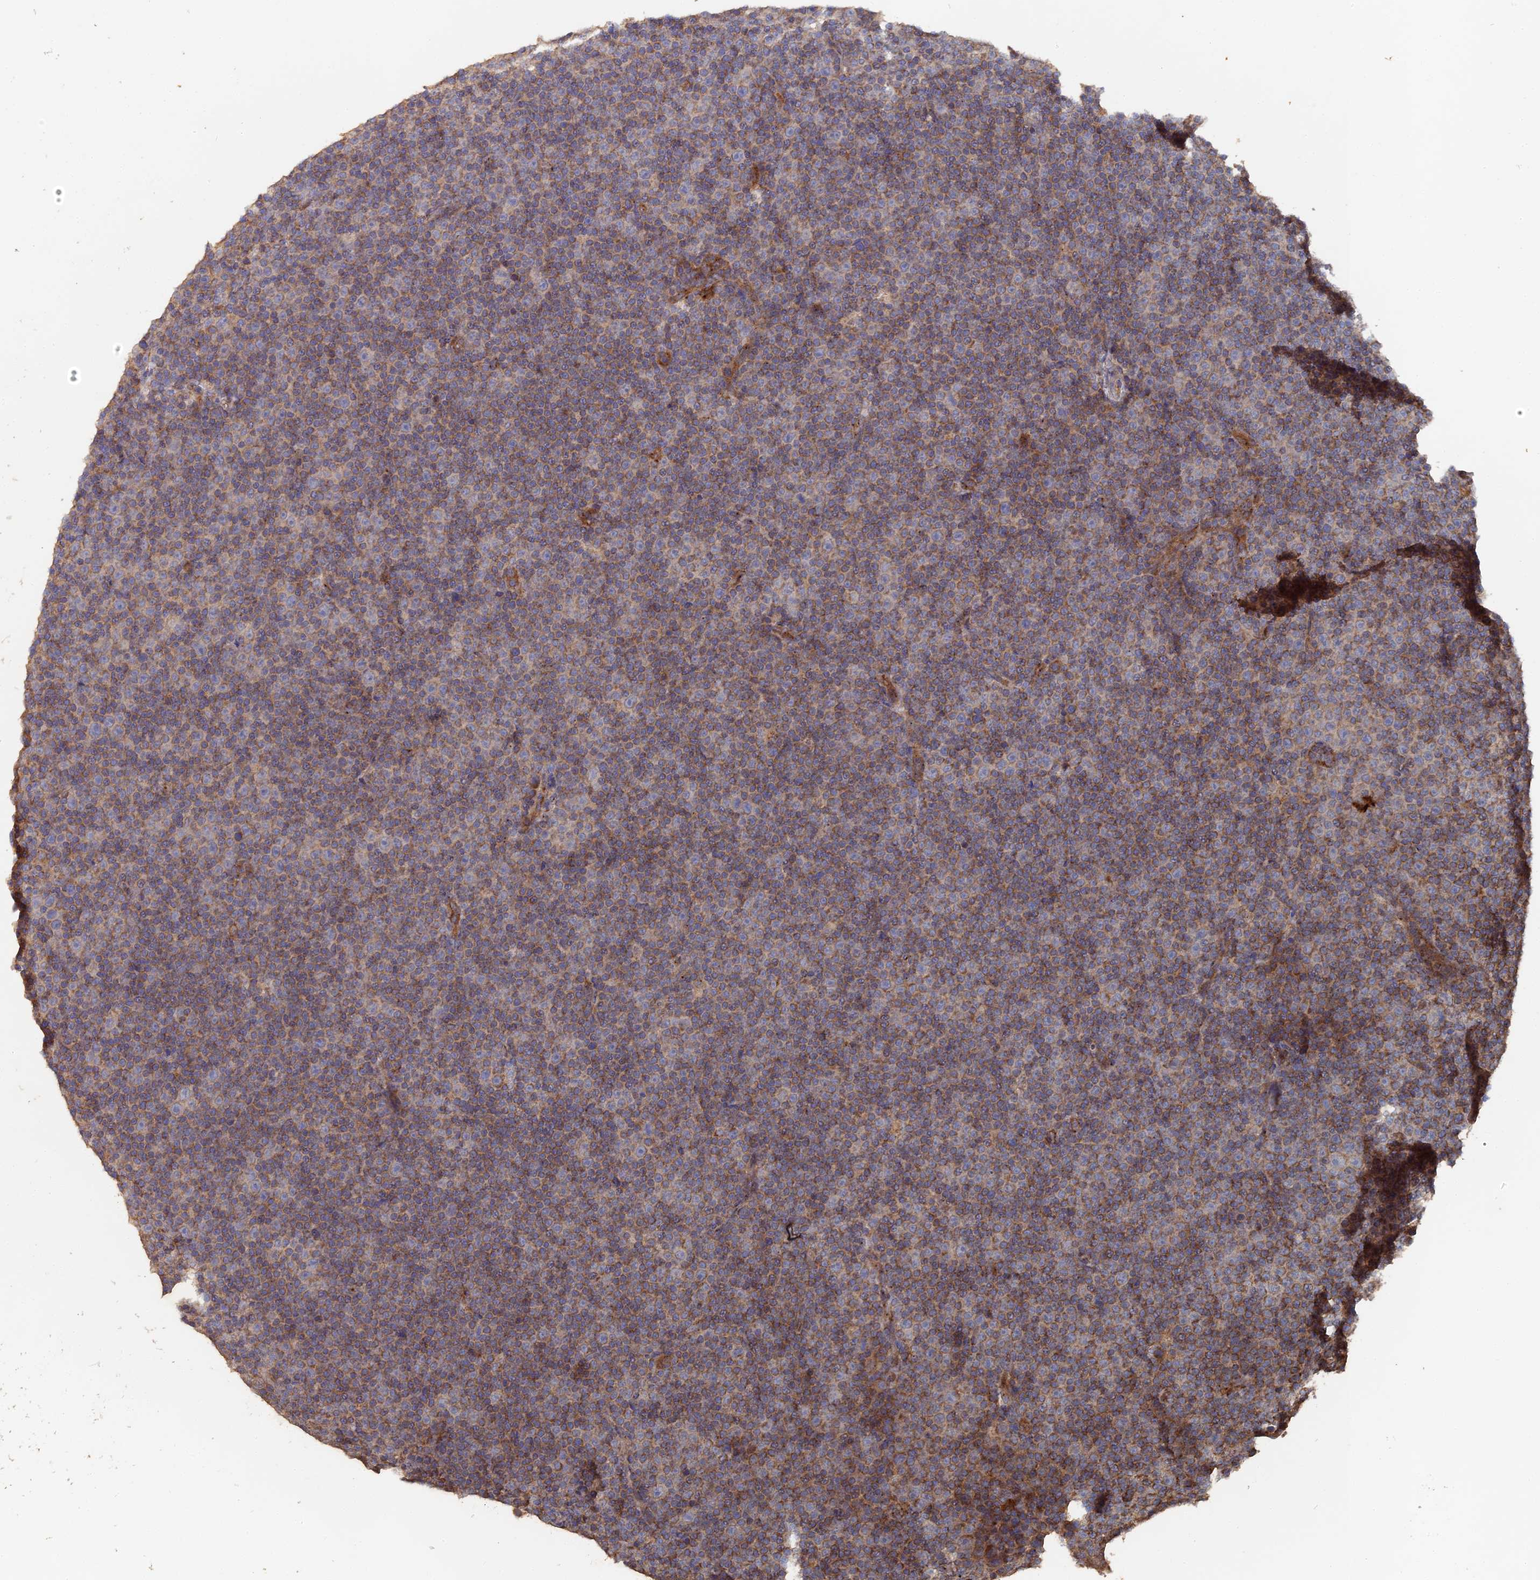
{"staining": {"intensity": "moderate", "quantity": "25%-75%", "location": "cytoplasmic/membranous"}, "tissue": "lymphoma", "cell_type": "Tumor cells", "image_type": "cancer", "snomed": [{"axis": "morphology", "description": "Malignant lymphoma, non-Hodgkin's type, Low grade"}, {"axis": "topography", "description": "Lymph node"}], "caption": "Low-grade malignant lymphoma, non-Hodgkin's type stained with DAB (3,3'-diaminobenzidine) immunohistochemistry shows medium levels of moderate cytoplasmic/membranous positivity in approximately 25%-75% of tumor cells.", "gene": "SPANXN4", "patient": {"sex": "female", "age": 67}}